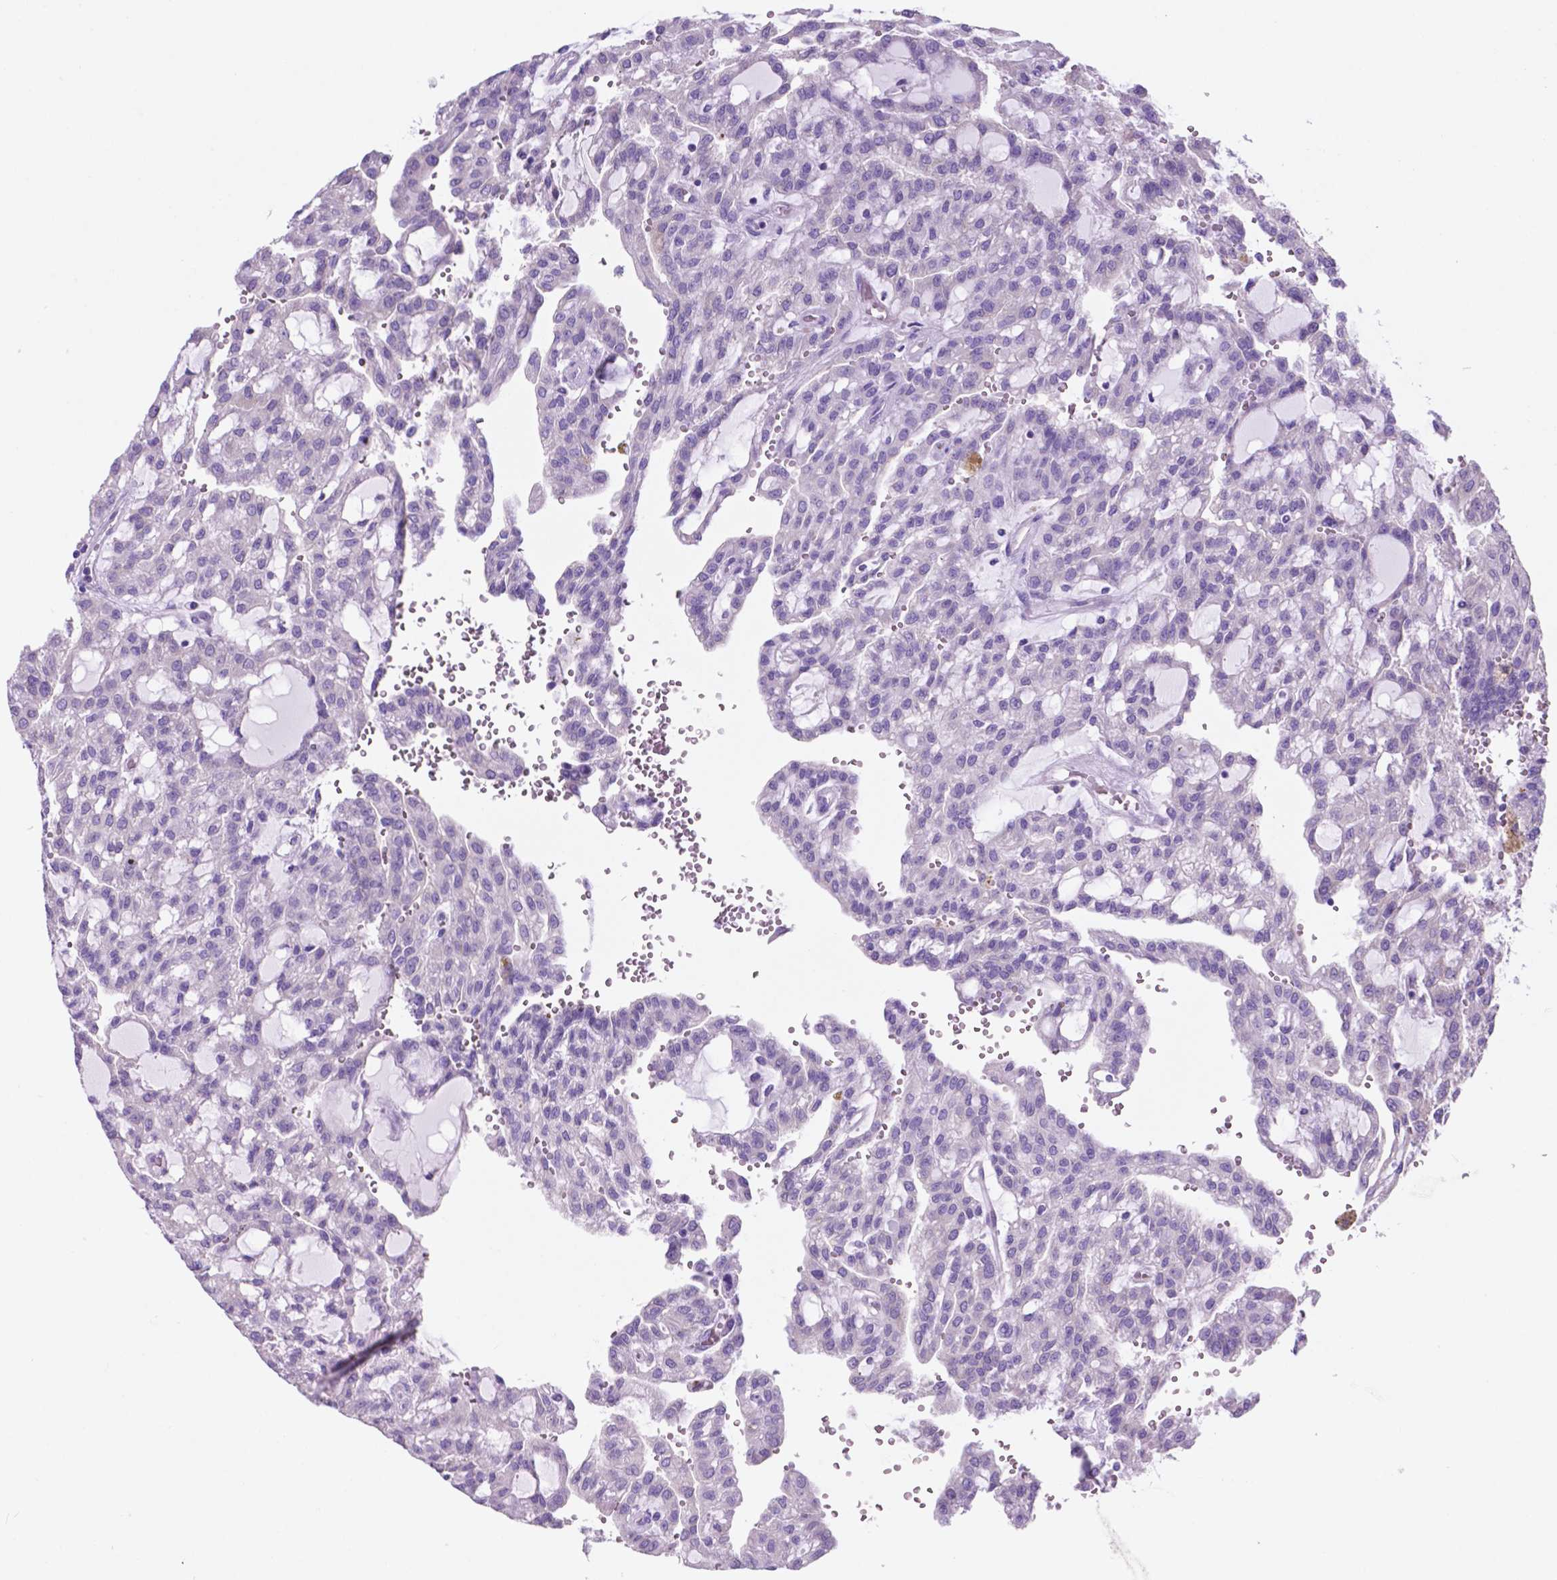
{"staining": {"intensity": "negative", "quantity": "none", "location": "none"}, "tissue": "renal cancer", "cell_type": "Tumor cells", "image_type": "cancer", "snomed": [{"axis": "morphology", "description": "Adenocarcinoma, NOS"}, {"axis": "topography", "description": "Kidney"}], "caption": "A micrograph of adenocarcinoma (renal) stained for a protein shows no brown staining in tumor cells.", "gene": "SPDYA", "patient": {"sex": "male", "age": 63}}